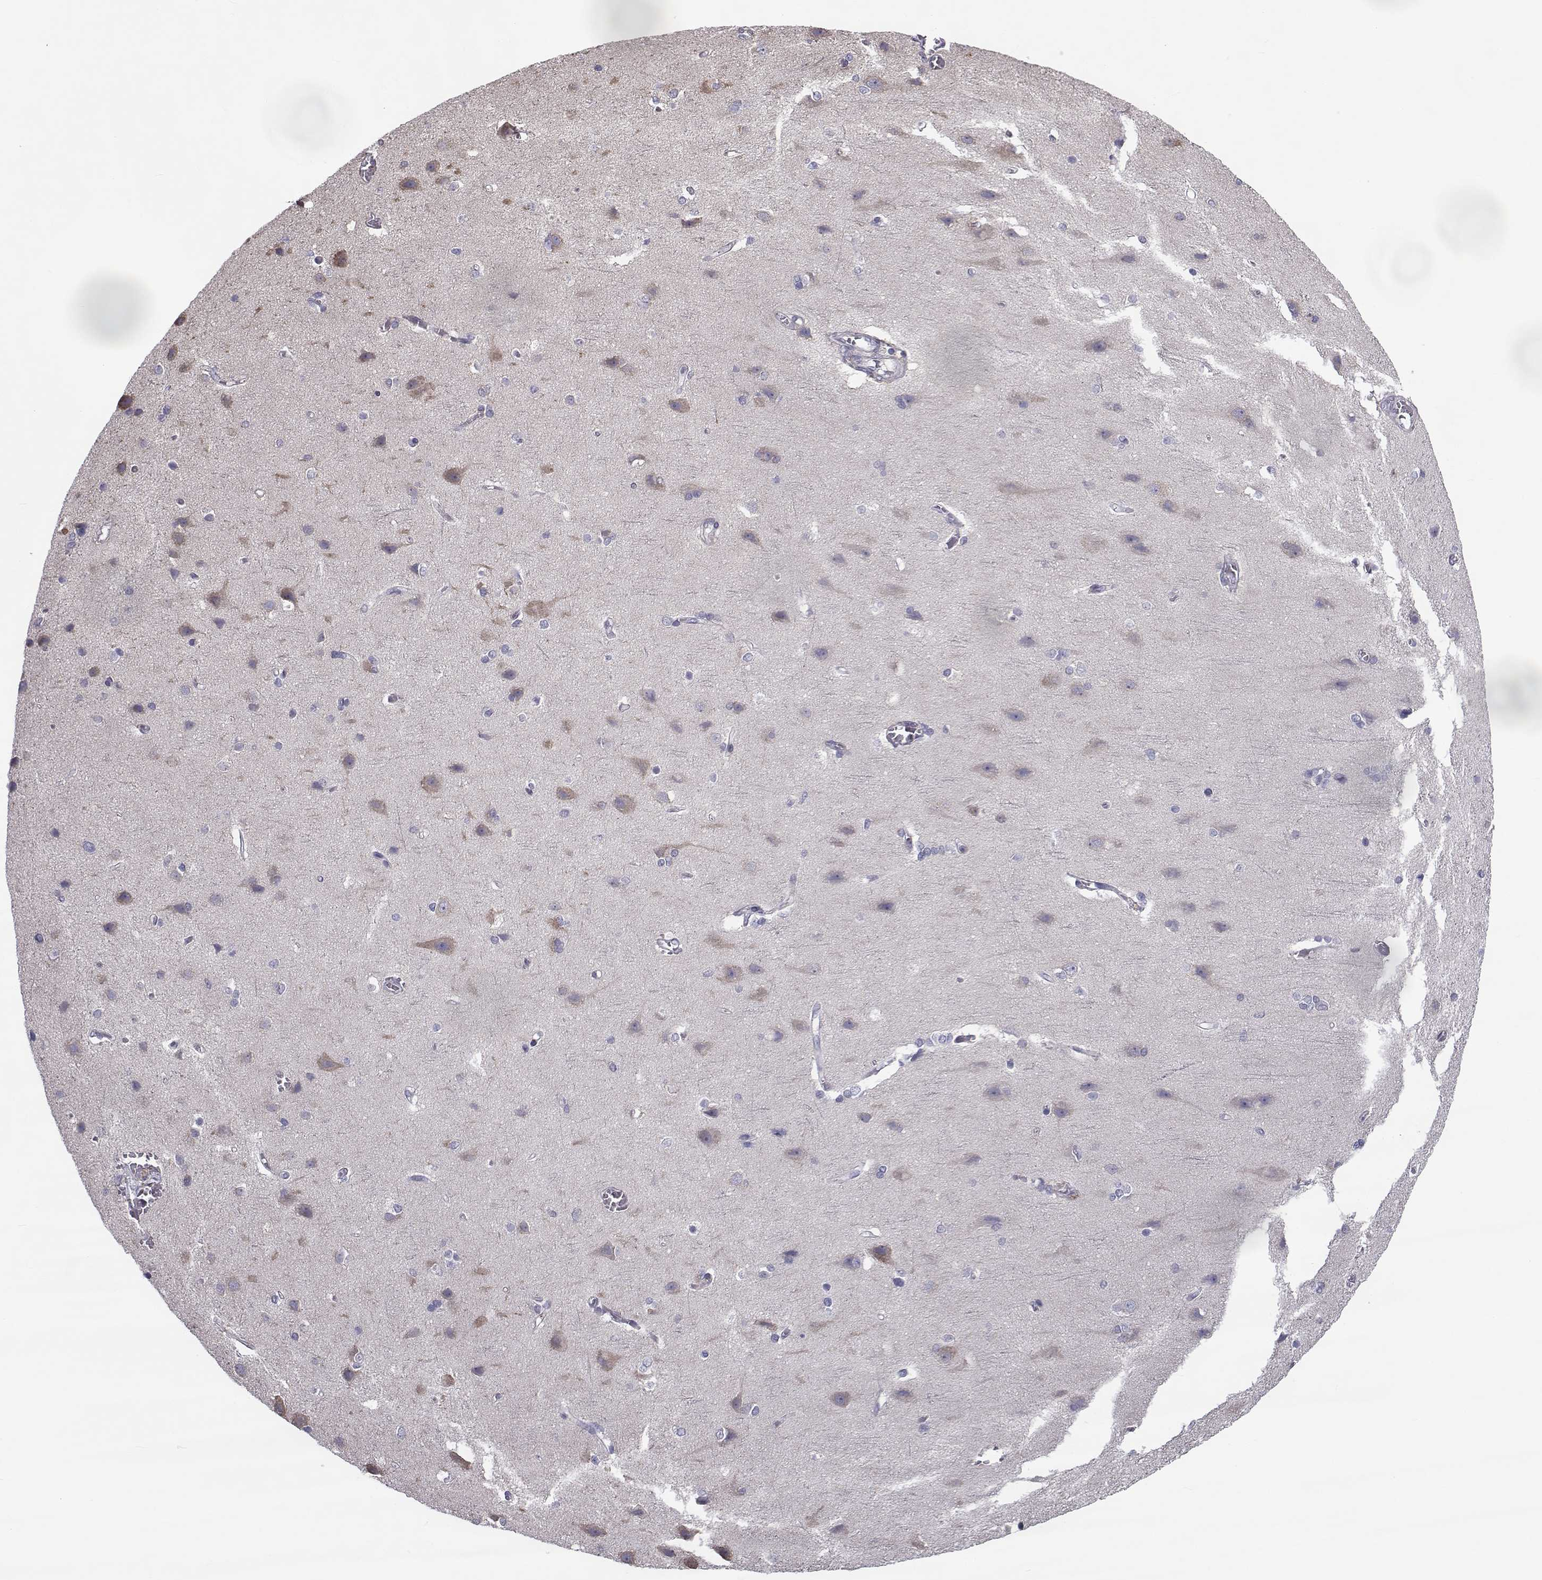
{"staining": {"intensity": "negative", "quantity": "none", "location": "none"}, "tissue": "cerebral cortex", "cell_type": "Endothelial cells", "image_type": "normal", "snomed": [{"axis": "morphology", "description": "Normal tissue, NOS"}, {"axis": "topography", "description": "Cerebral cortex"}], "caption": "This image is of normal cerebral cortex stained with immunohistochemistry (IHC) to label a protein in brown with the nuclei are counter-stained blue. There is no expression in endothelial cells. Brightfield microscopy of immunohistochemistry (IHC) stained with DAB (brown) and hematoxylin (blue), captured at high magnification.", "gene": "LRRC27", "patient": {"sex": "male", "age": 37}}